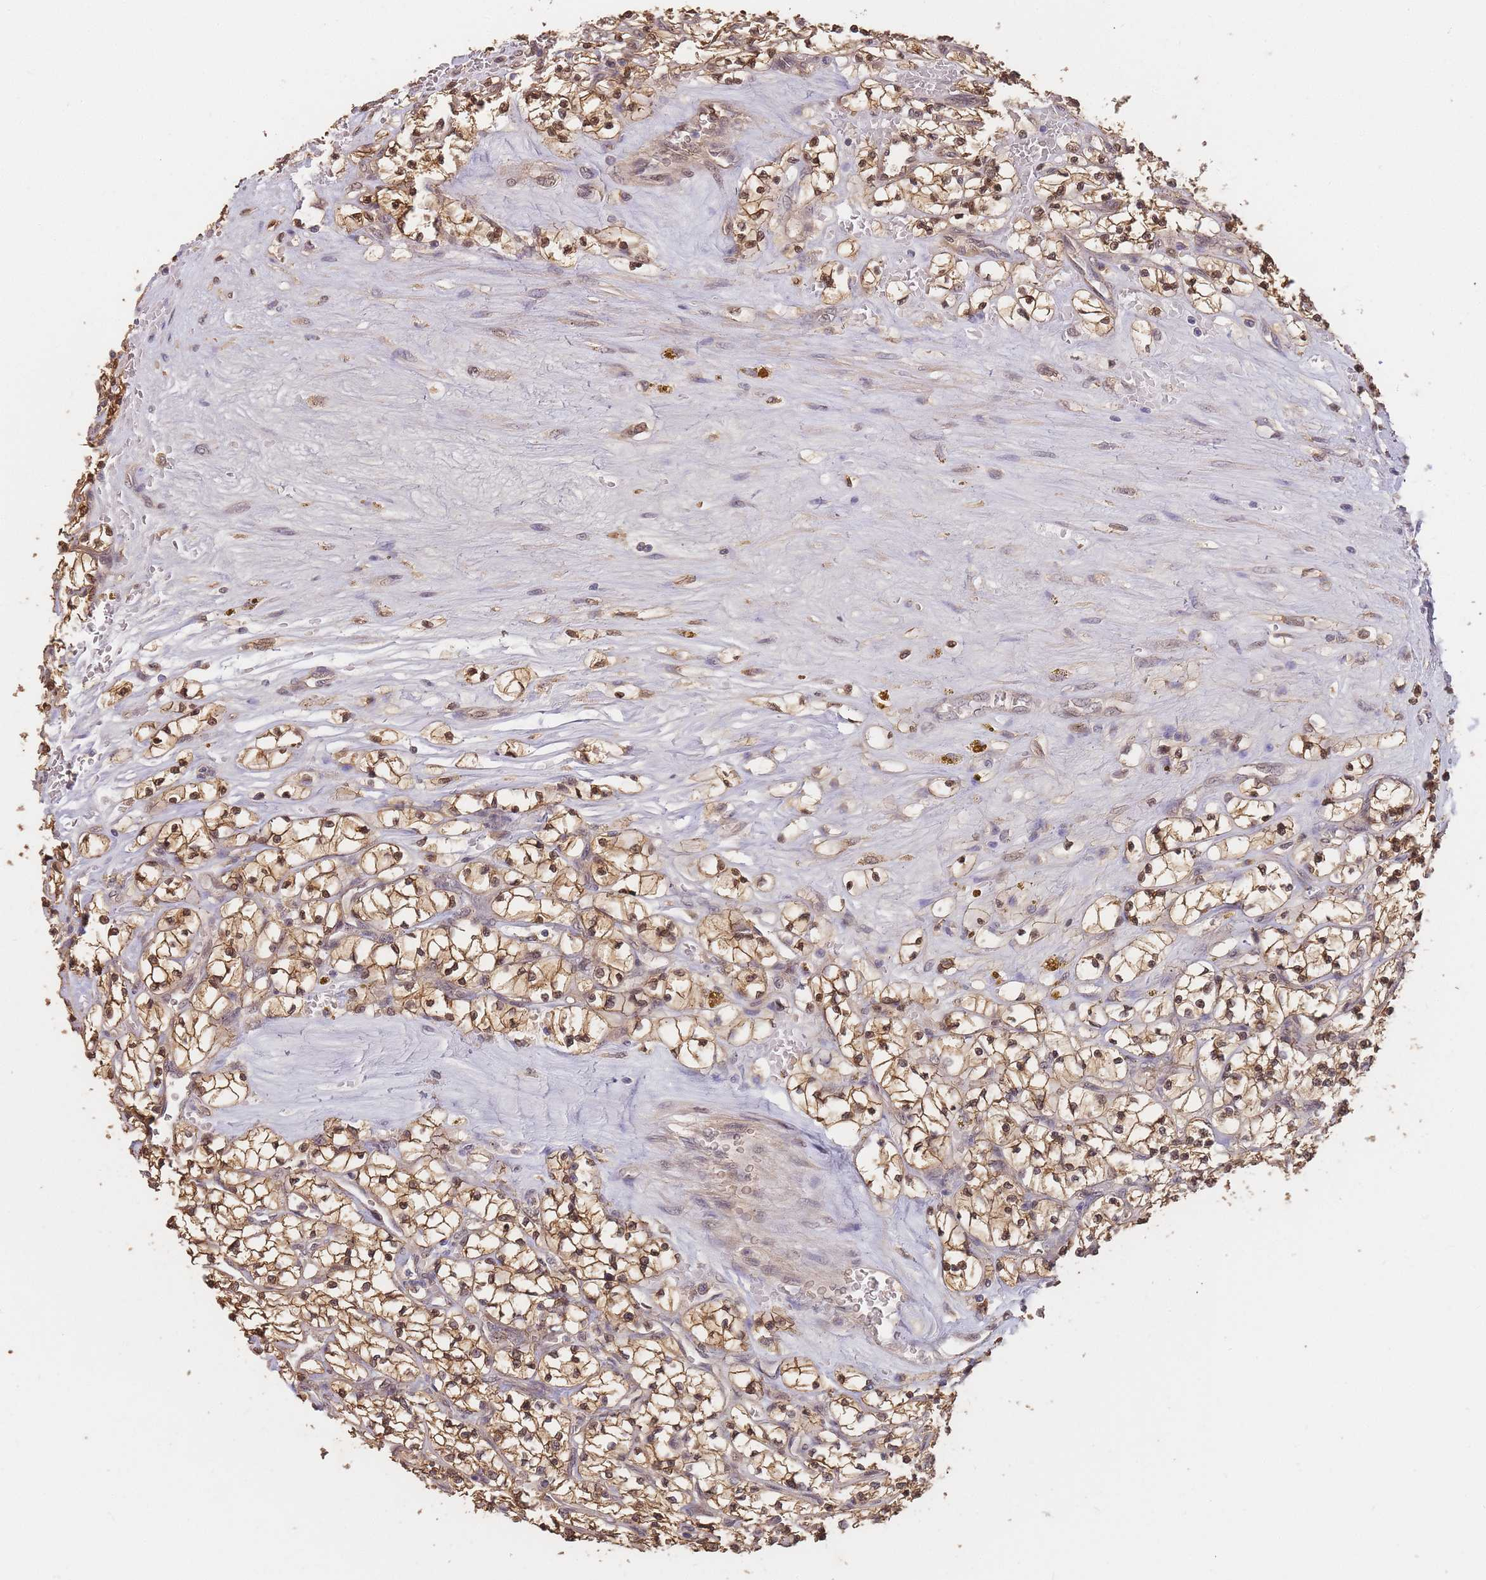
{"staining": {"intensity": "strong", "quantity": ">75%", "location": "cytoplasmic/membranous,nuclear"}, "tissue": "renal cancer", "cell_type": "Tumor cells", "image_type": "cancer", "snomed": [{"axis": "morphology", "description": "Adenocarcinoma, NOS"}, {"axis": "topography", "description": "Kidney"}], "caption": "IHC (DAB) staining of renal cancer exhibits strong cytoplasmic/membranous and nuclear protein positivity in about >75% of tumor cells.", "gene": "CDKN2AIPNL", "patient": {"sex": "female", "age": 64}}